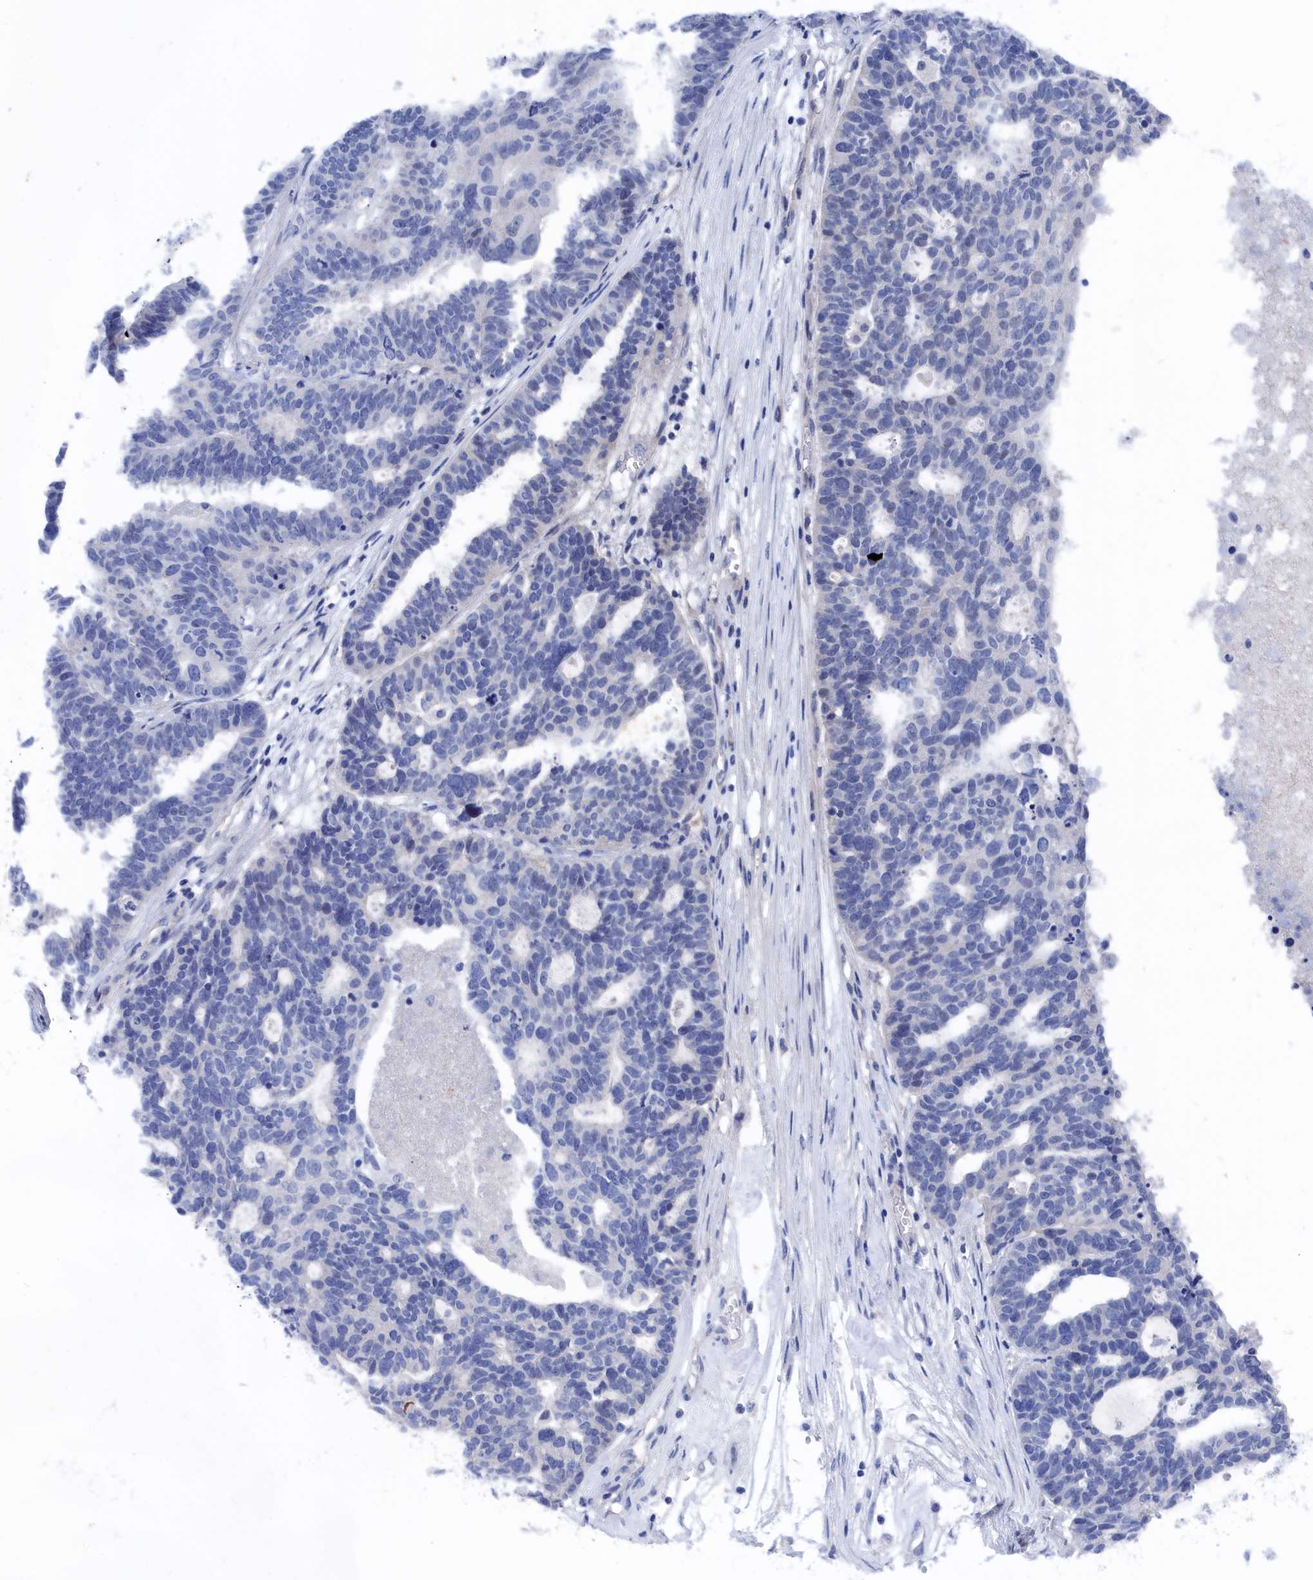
{"staining": {"intensity": "negative", "quantity": "none", "location": "none"}, "tissue": "ovarian cancer", "cell_type": "Tumor cells", "image_type": "cancer", "snomed": [{"axis": "morphology", "description": "Cystadenocarcinoma, serous, NOS"}, {"axis": "topography", "description": "Ovary"}], "caption": "High power microscopy micrograph of an immunohistochemistry histopathology image of ovarian cancer (serous cystadenocarcinoma), revealing no significant positivity in tumor cells.", "gene": "MARCHF3", "patient": {"sex": "female", "age": 59}}